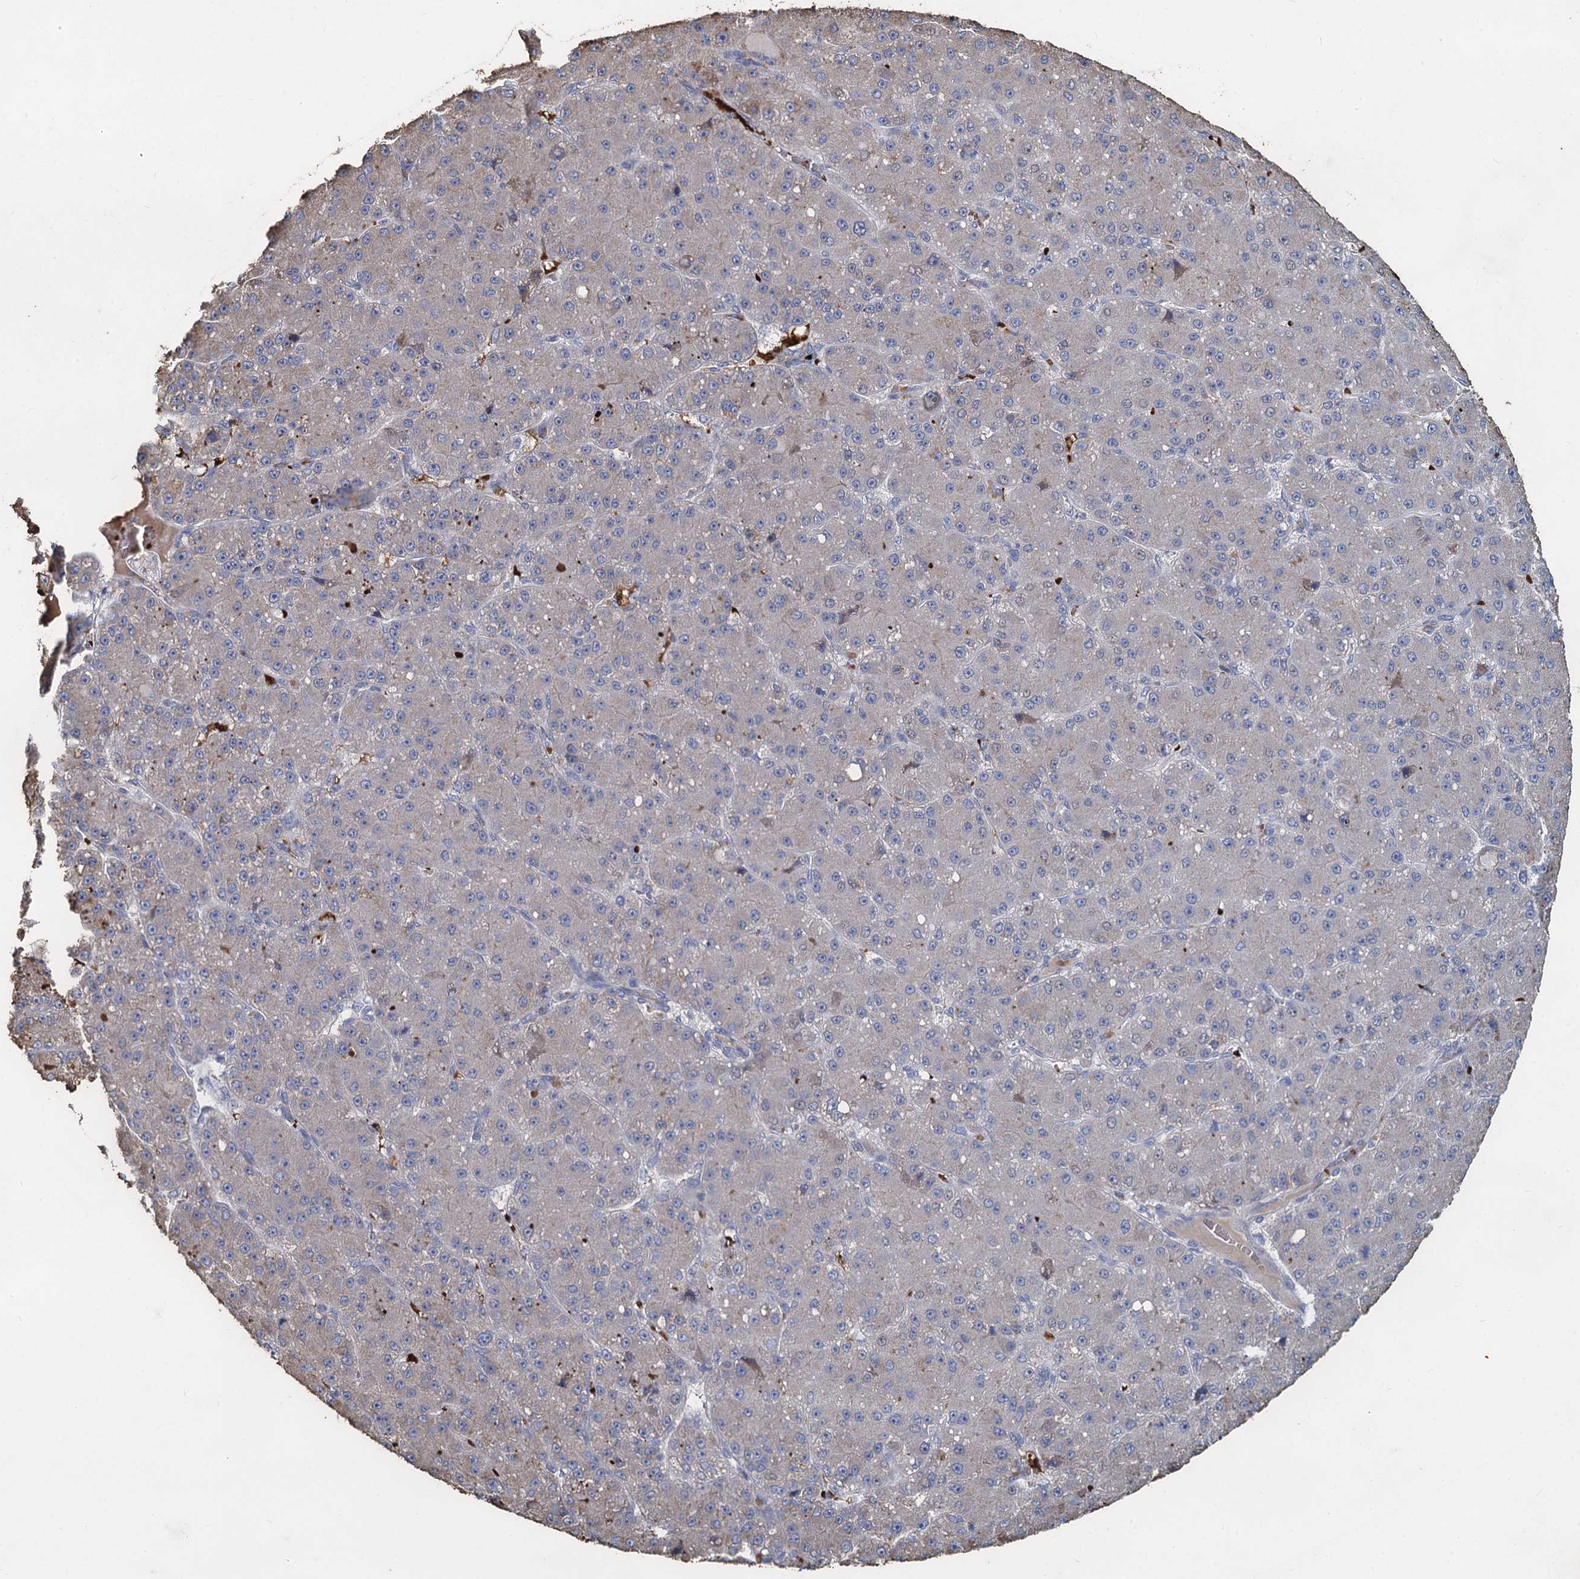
{"staining": {"intensity": "negative", "quantity": "none", "location": "none"}, "tissue": "liver cancer", "cell_type": "Tumor cells", "image_type": "cancer", "snomed": [{"axis": "morphology", "description": "Carcinoma, Hepatocellular, NOS"}, {"axis": "topography", "description": "Liver"}], "caption": "The photomicrograph reveals no significant staining in tumor cells of liver hepatocellular carcinoma.", "gene": "TCTN2", "patient": {"sex": "male", "age": 67}}